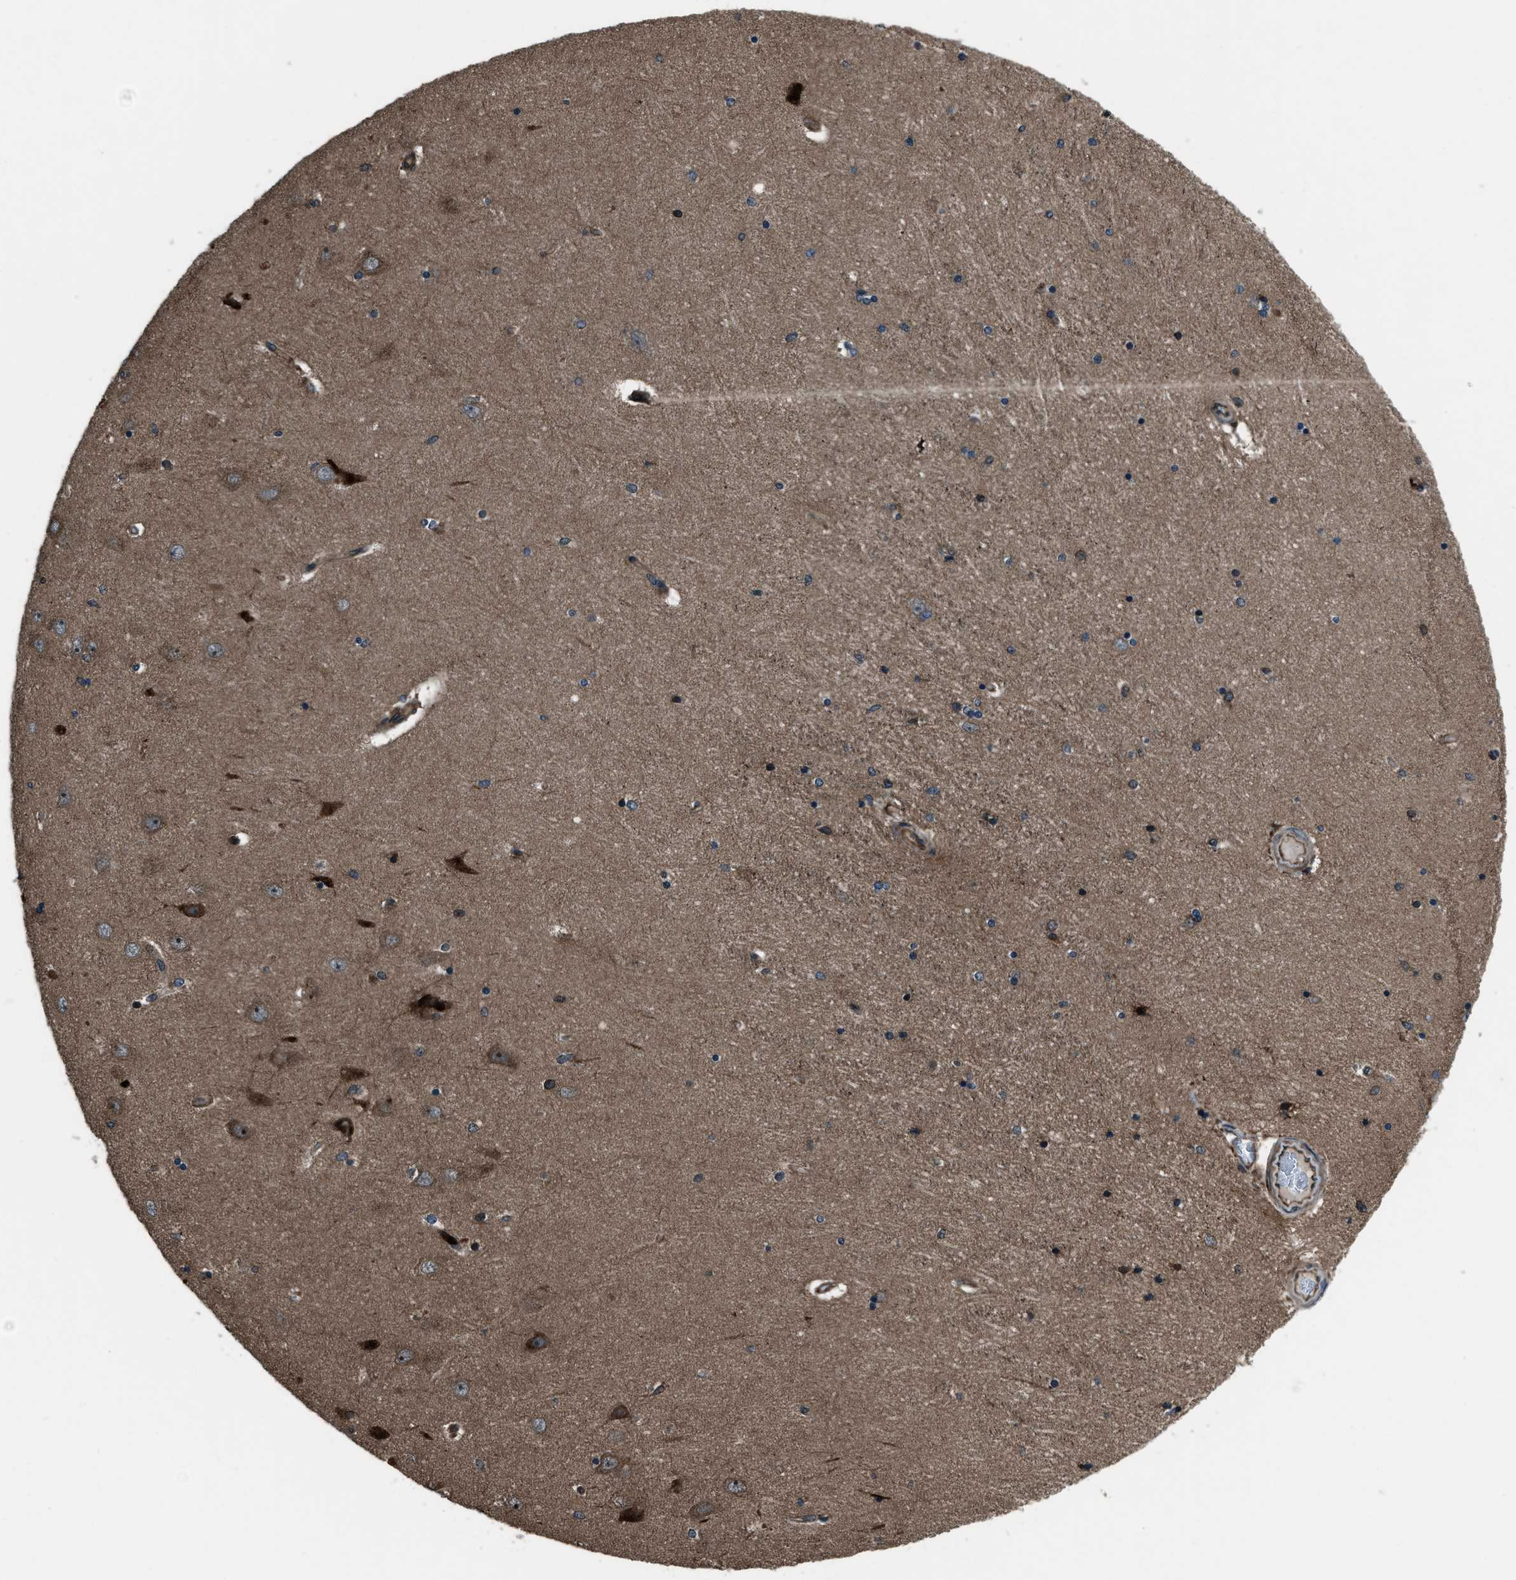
{"staining": {"intensity": "moderate", "quantity": "25%-75%", "location": "cytoplasmic/membranous"}, "tissue": "hippocampus", "cell_type": "Glial cells", "image_type": "normal", "snomed": [{"axis": "morphology", "description": "Normal tissue, NOS"}, {"axis": "topography", "description": "Hippocampus"}], "caption": "Protein expression analysis of benign hippocampus shows moderate cytoplasmic/membranous expression in approximately 25%-75% of glial cells. (Stains: DAB (3,3'-diaminobenzidine) in brown, nuclei in blue, Microscopy: brightfield microscopy at high magnification).", "gene": "SNX30", "patient": {"sex": "female", "age": 54}}